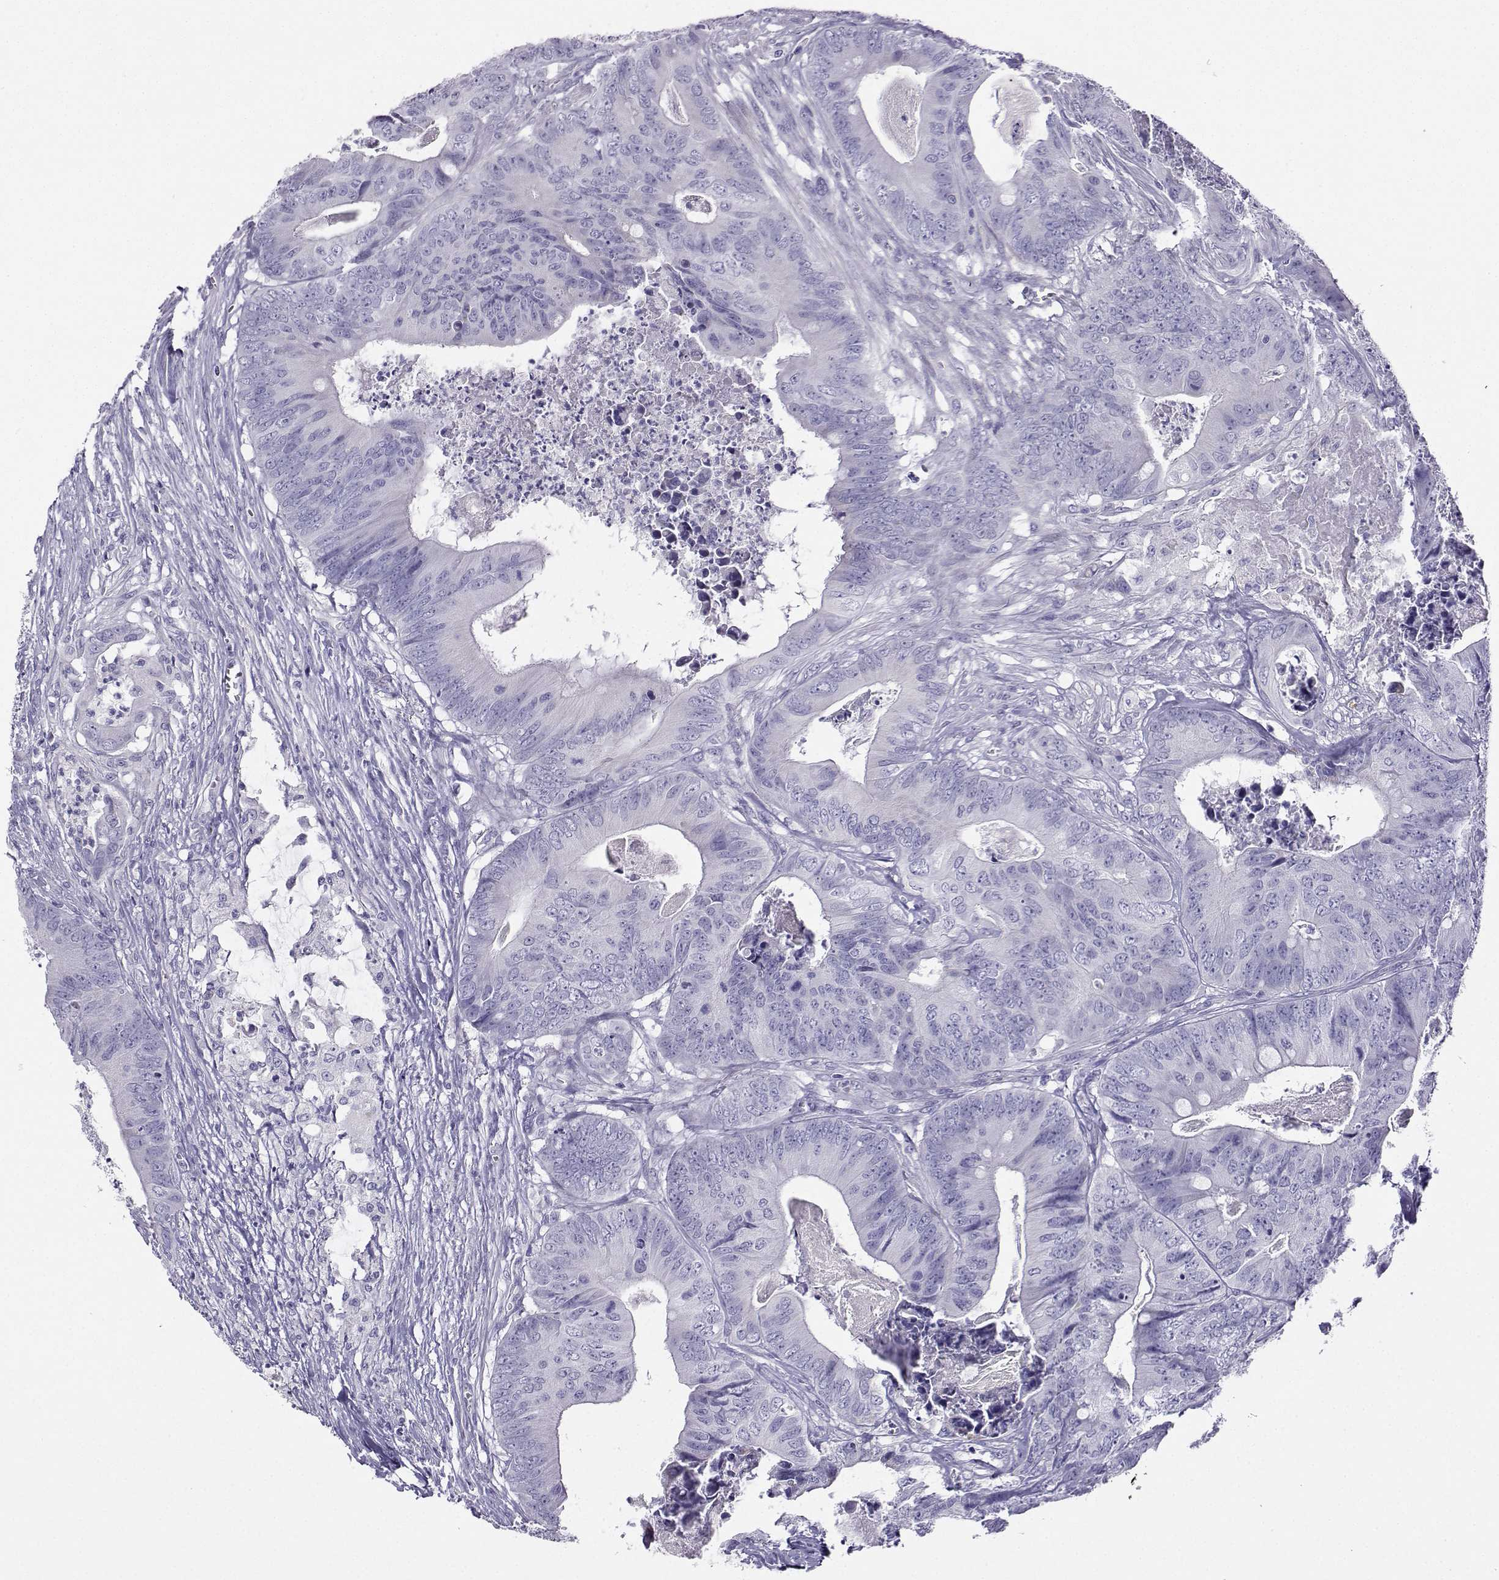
{"staining": {"intensity": "negative", "quantity": "none", "location": "none"}, "tissue": "colorectal cancer", "cell_type": "Tumor cells", "image_type": "cancer", "snomed": [{"axis": "morphology", "description": "Adenocarcinoma, NOS"}, {"axis": "topography", "description": "Colon"}], "caption": "DAB (3,3'-diaminobenzidine) immunohistochemical staining of colorectal cancer reveals no significant expression in tumor cells.", "gene": "FBXO24", "patient": {"sex": "male", "age": 84}}